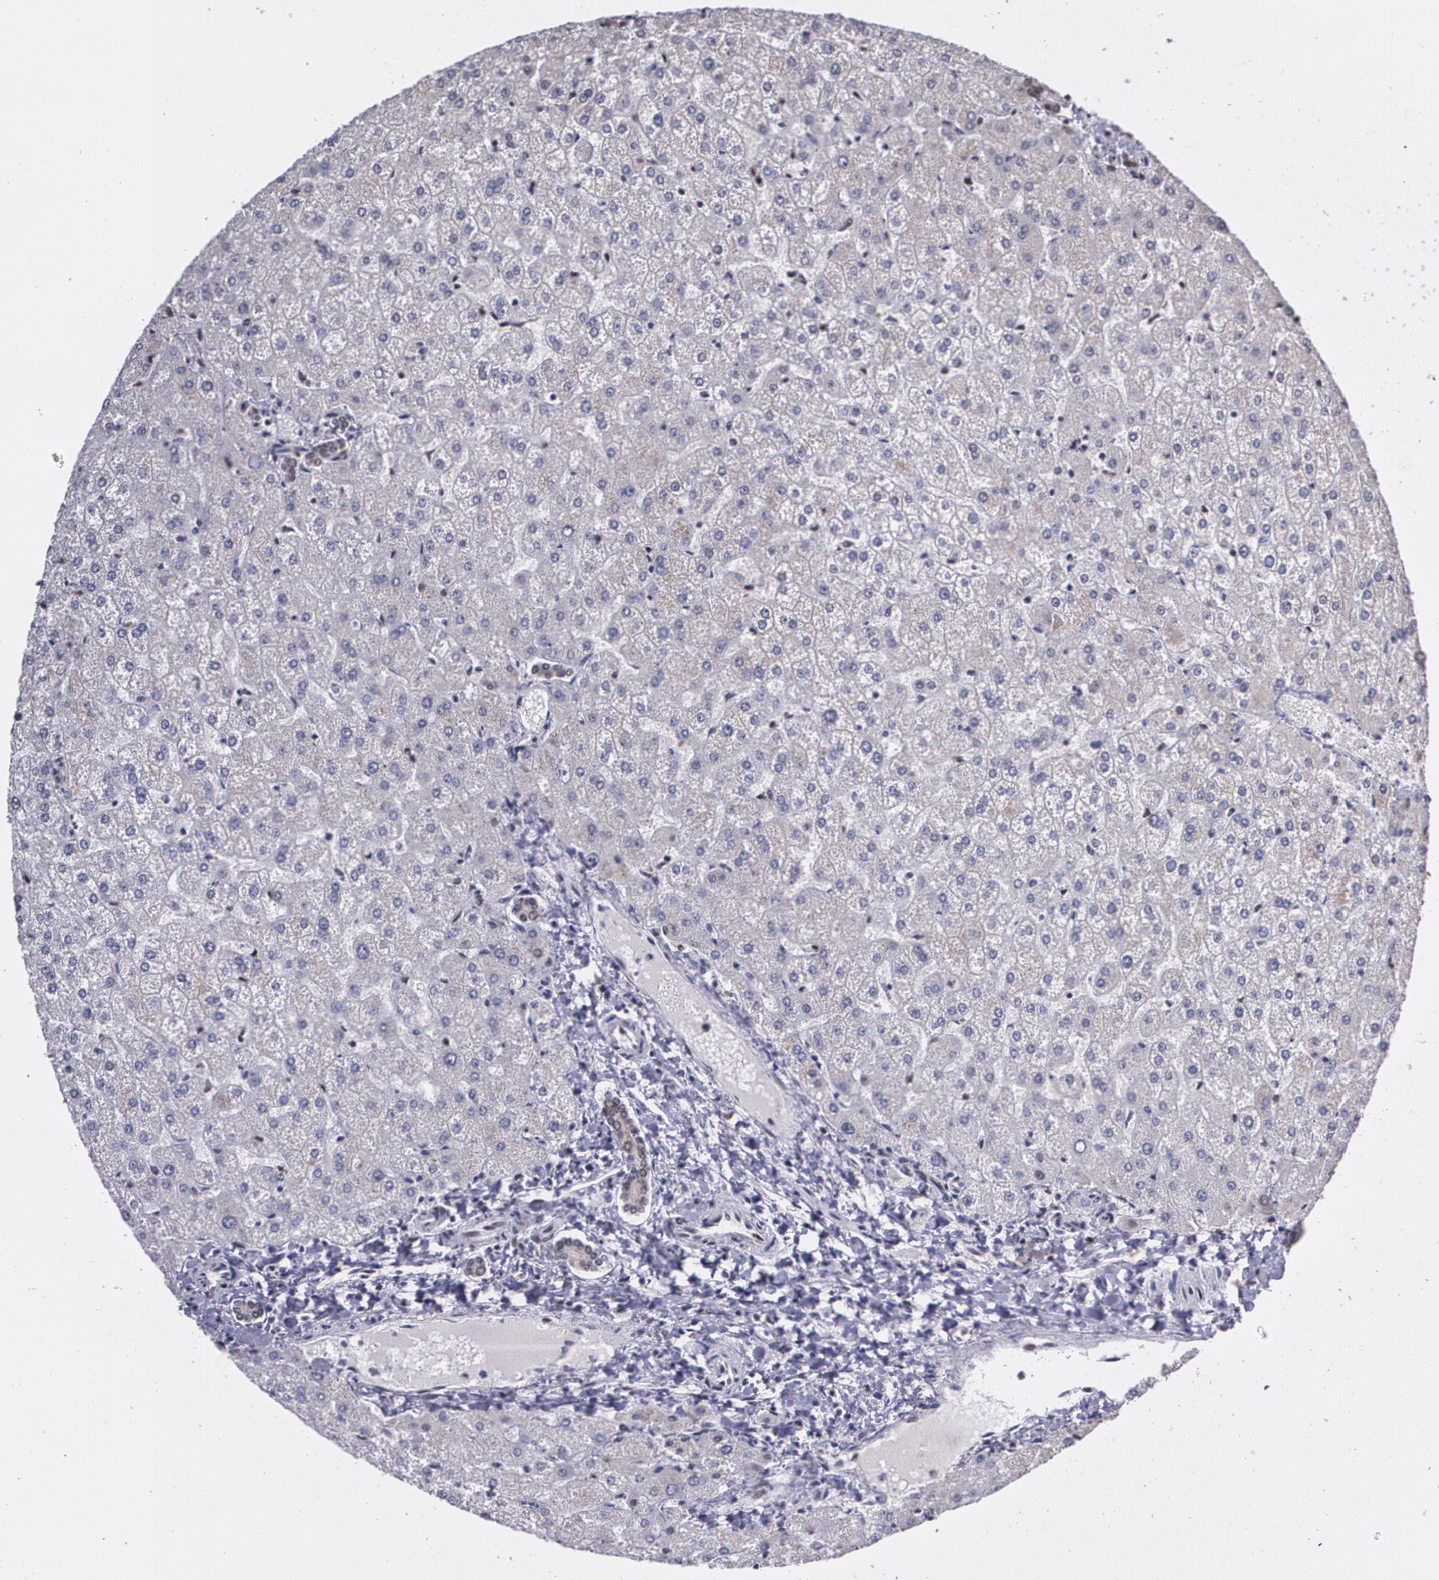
{"staining": {"intensity": "weak", "quantity": ">75%", "location": "cytoplasmic/membranous,nuclear"}, "tissue": "liver", "cell_type": "Cholangiocytes", "image_type": "normal", "snomed": [{"axis": "morphology", "description": "Normal tissue, NOS"}, {"axis": "topography", "description": "Liver"}], "caption": "Weak cytoplasmic/membranous,nuclear staining is appreciated in about >75% of cholangiocytes in unremarkable liver. (Stains: DAB (3,3'-diaminobenzidine) in brown, nuclei in blue, Microscopy: brightfield microscopy at high magnification).", "gene": "C6orf15", "patient": {"sex": "female", "age": 32}}